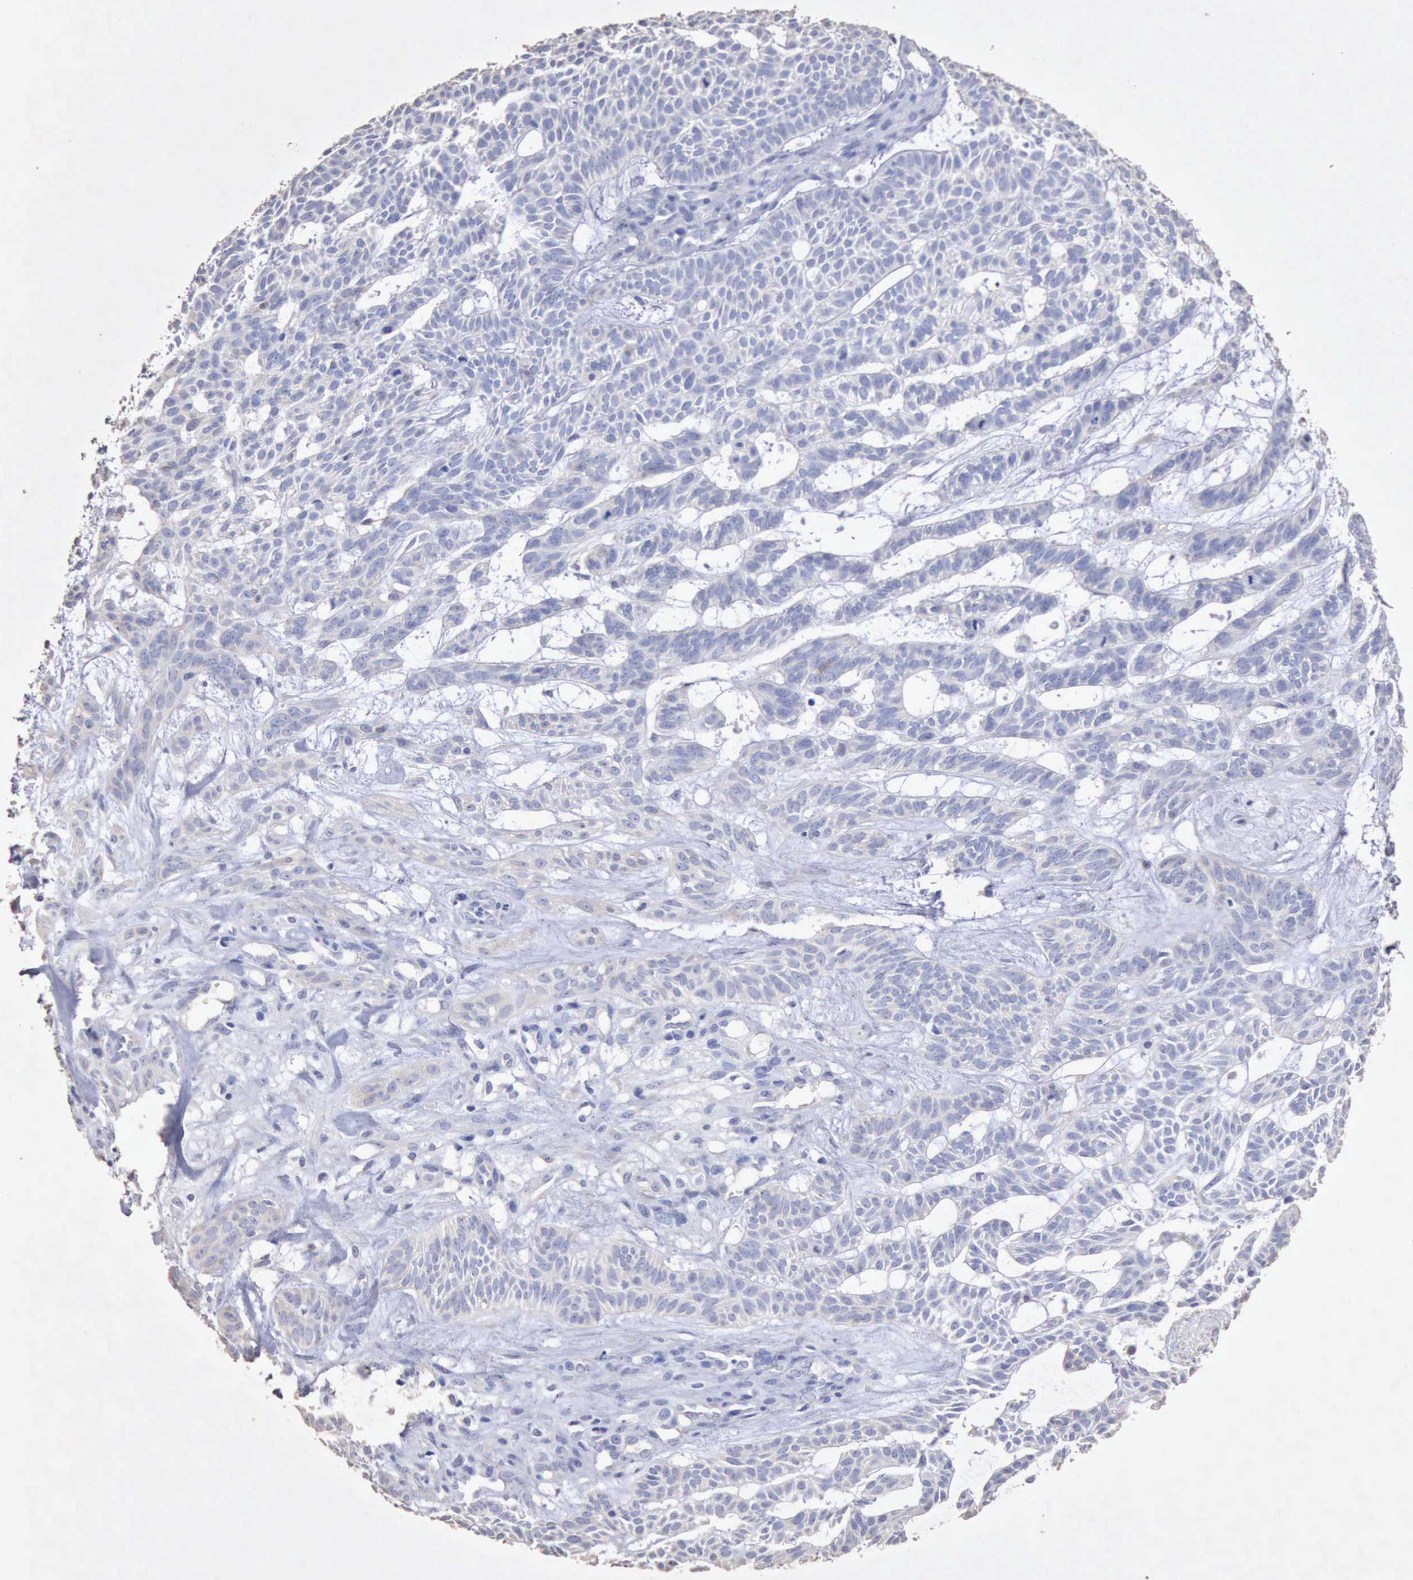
{"staining": {"intensity": "negative", "quantity": "none", "location": "none"}, "tissue": "skin cancer", "cell_type": "Tumor cells", "image_type": "cancer", "snomed": [{"axis": "morphology", "description": "Basal cell carcinoma"}, {"axis": "topography", "description": "Skin"}], "caption": "Immunohistochemistry of skin basal cell carcinoma displays no expression in tumor cells.", "gene": "KRT6B", "patient": {"sex": "male", "age": 75}}